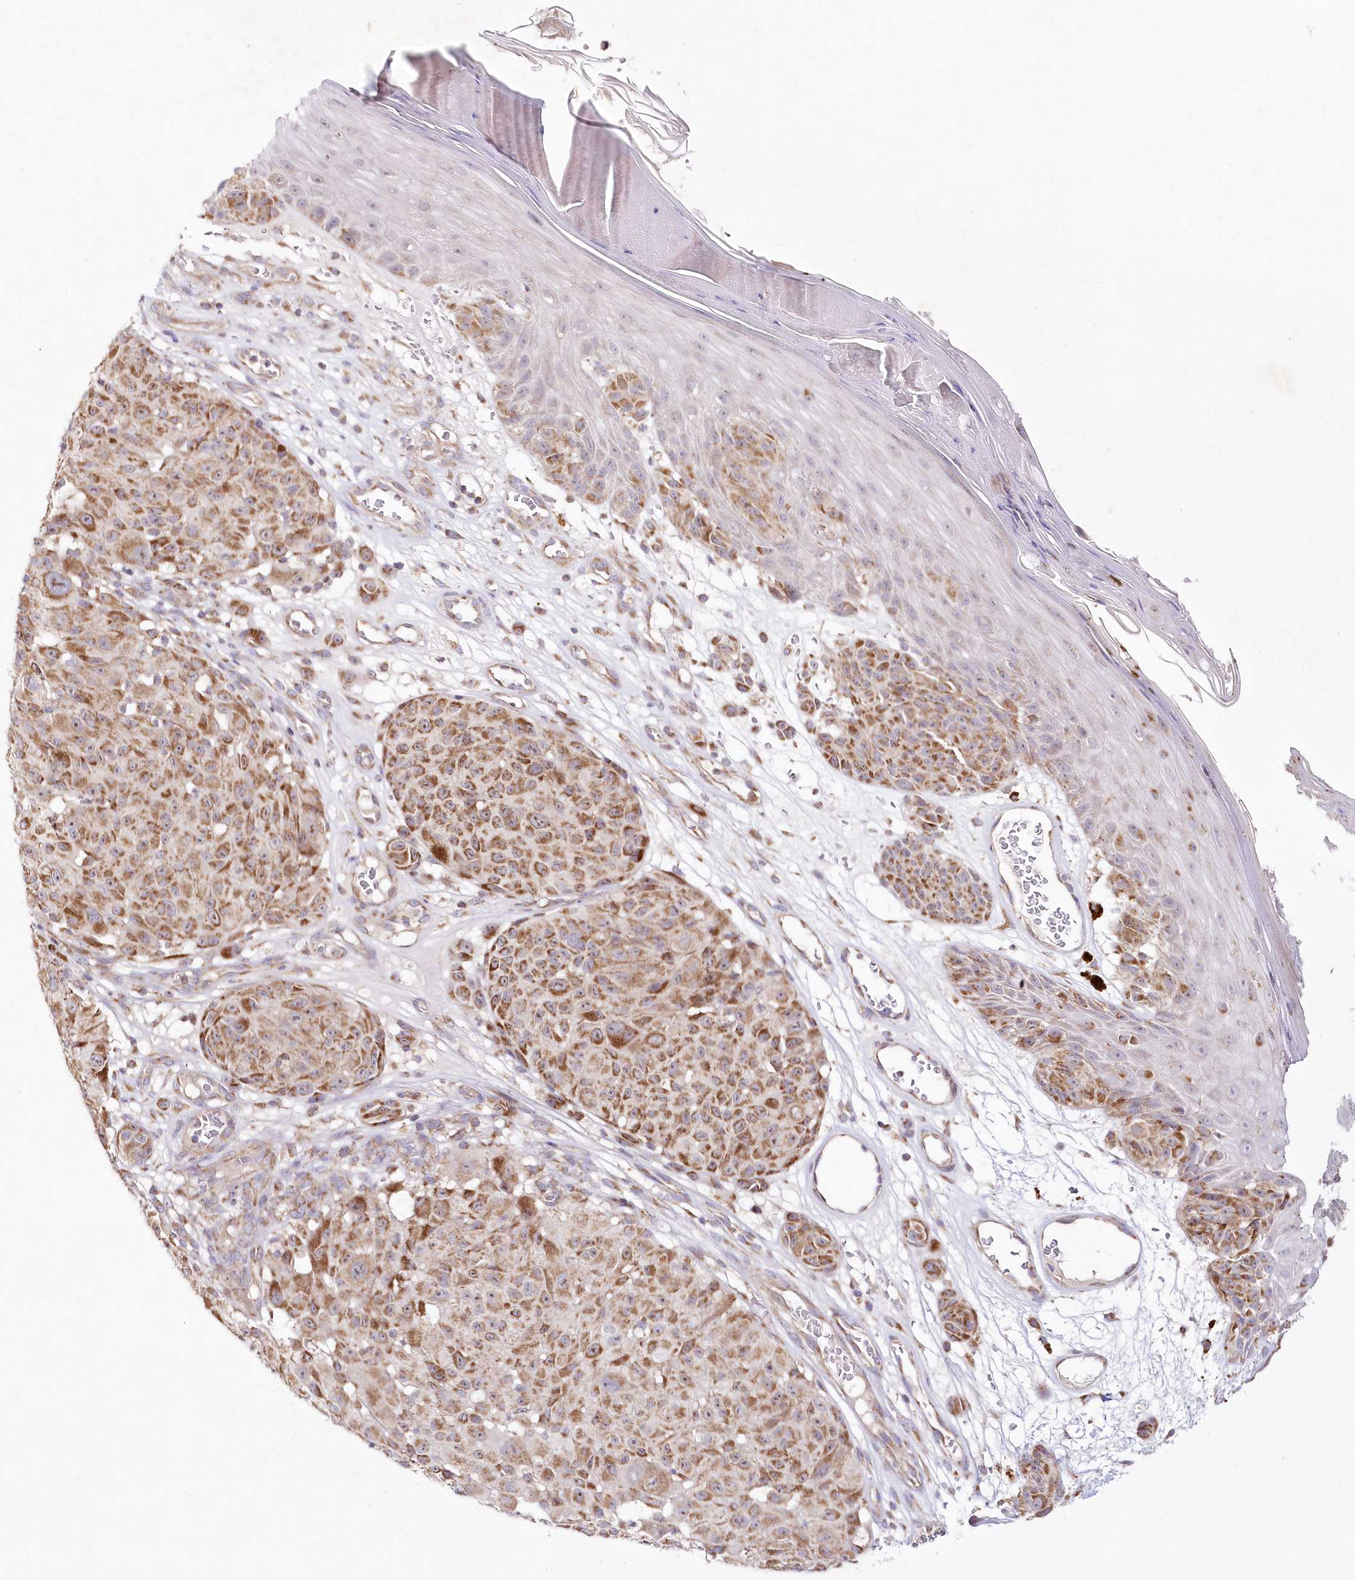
{"staining": {"intensity": "moderate", "quantity": ">75%", "location": "cytoplasmic/membranous"}, "tissue": "melanoma", "cell_type": "Tumor cells", "image_type": "cancer", "snomed": [{"axis": "morphology", "description": "Malignant melanoma, NOS"}, {"axis": "topography", "description": "Skin"}], "caption": "A histopathology image showing moderate cytoplasmic/membranous positivity in about >75% of tumor cells in malignant melanoma, as visualized by brown immunohistochemical staining.", "gene": "DNA2", "patient": {"sex": "male", "age": 83}}